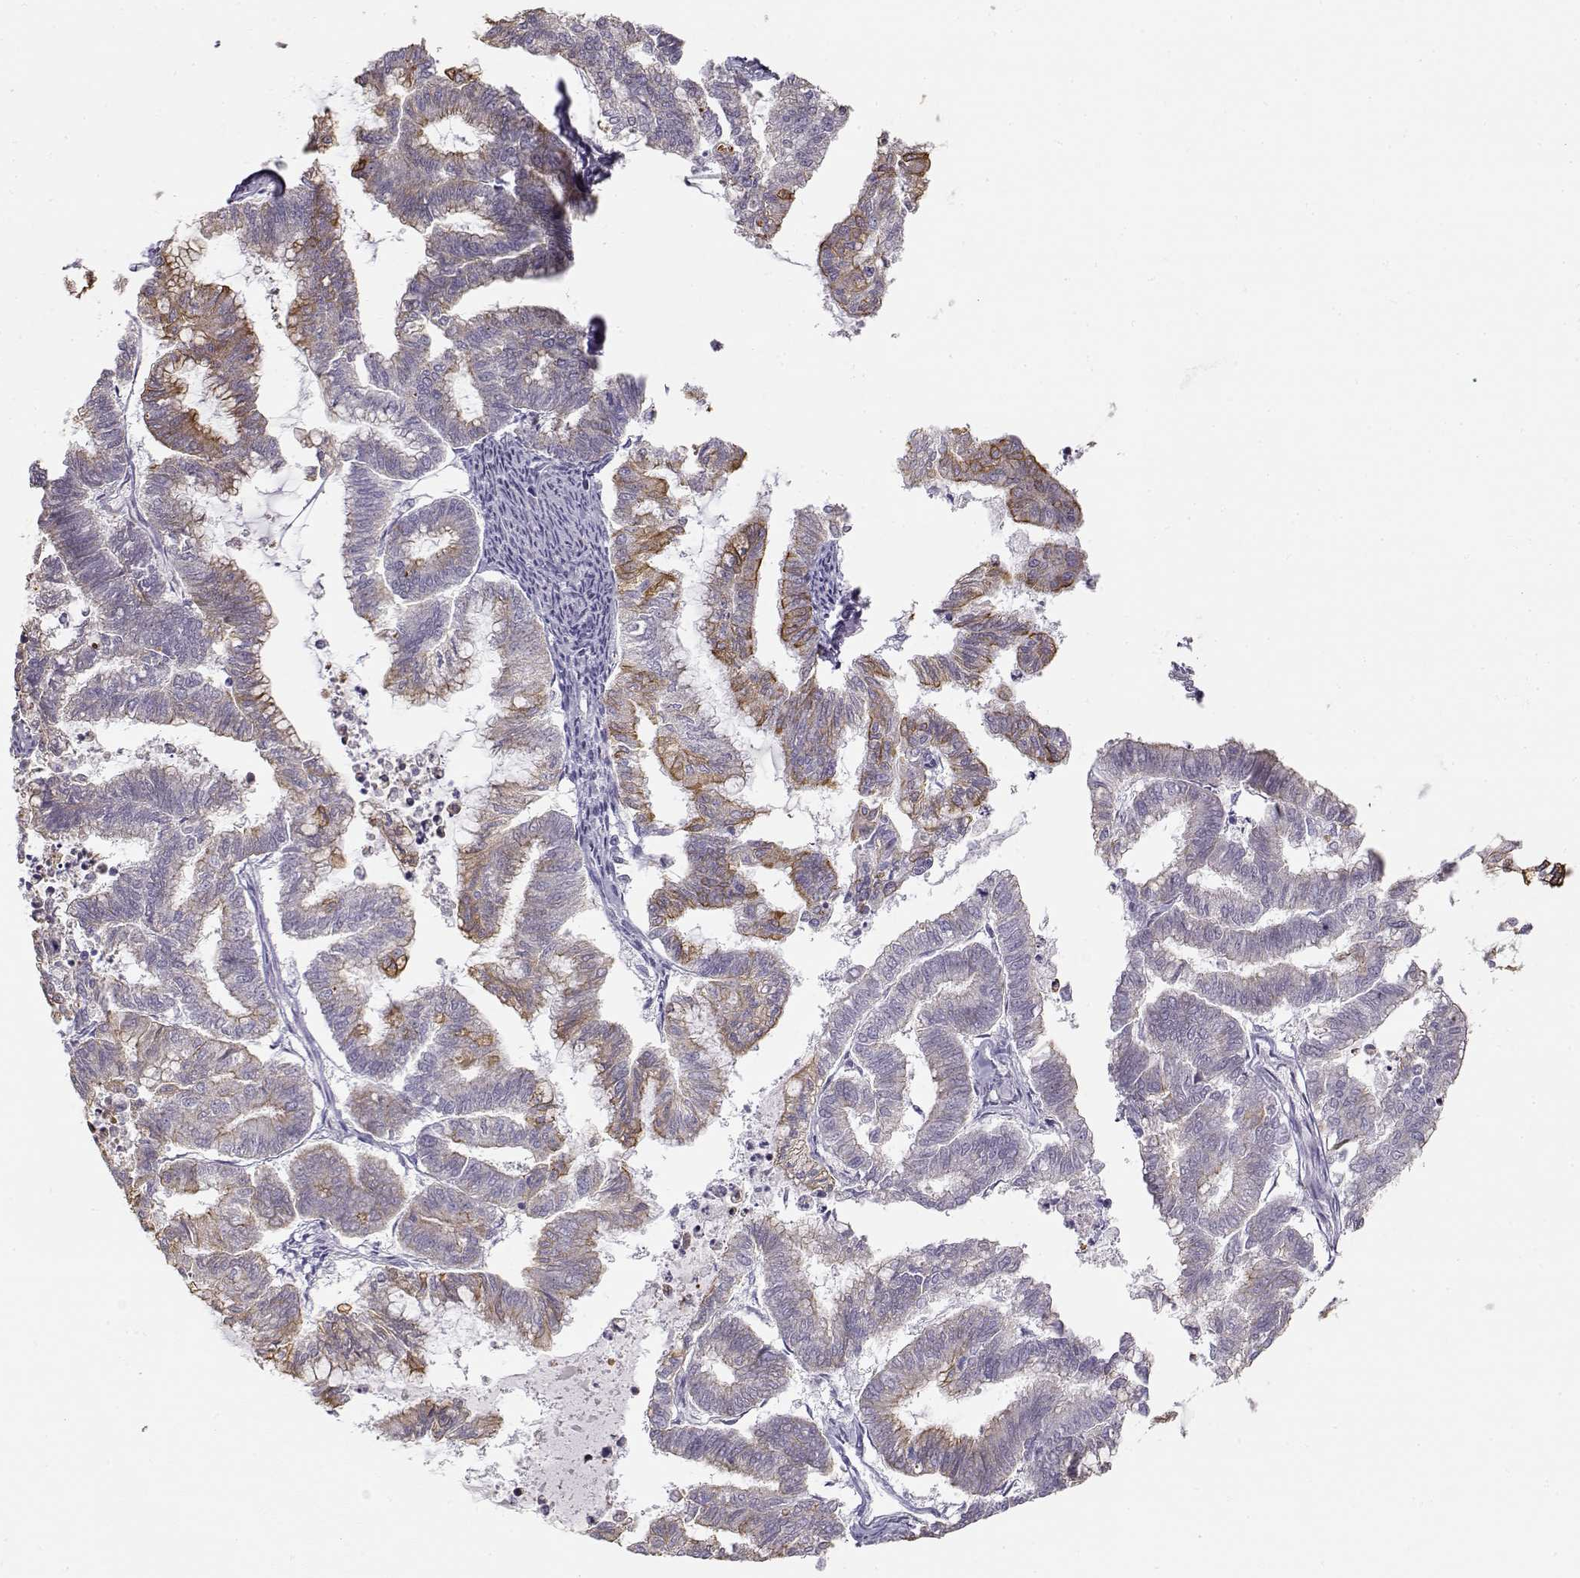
{"staining": {"intensity": "moderate", "quantity": "<25%", "location": "cytoplasmic/membranous"}, "tissue": "endometrial cancer", "cell_type": "Tumor cells", "image_type": "cancer", "snomed": [{"axis": "morphology", "description": "Adenocarcinoma, NOS"}, {"axis": "topography", "description": "Endometrium"}], "caption": "Immunohistochemical staining of adenocarcinoma (endometrial) shows moderate cytoplasmic/membranous protein staining in about <25% of tumor cells.", "gene": "S100B", "patient": {"sex": "female", "age": 79}}